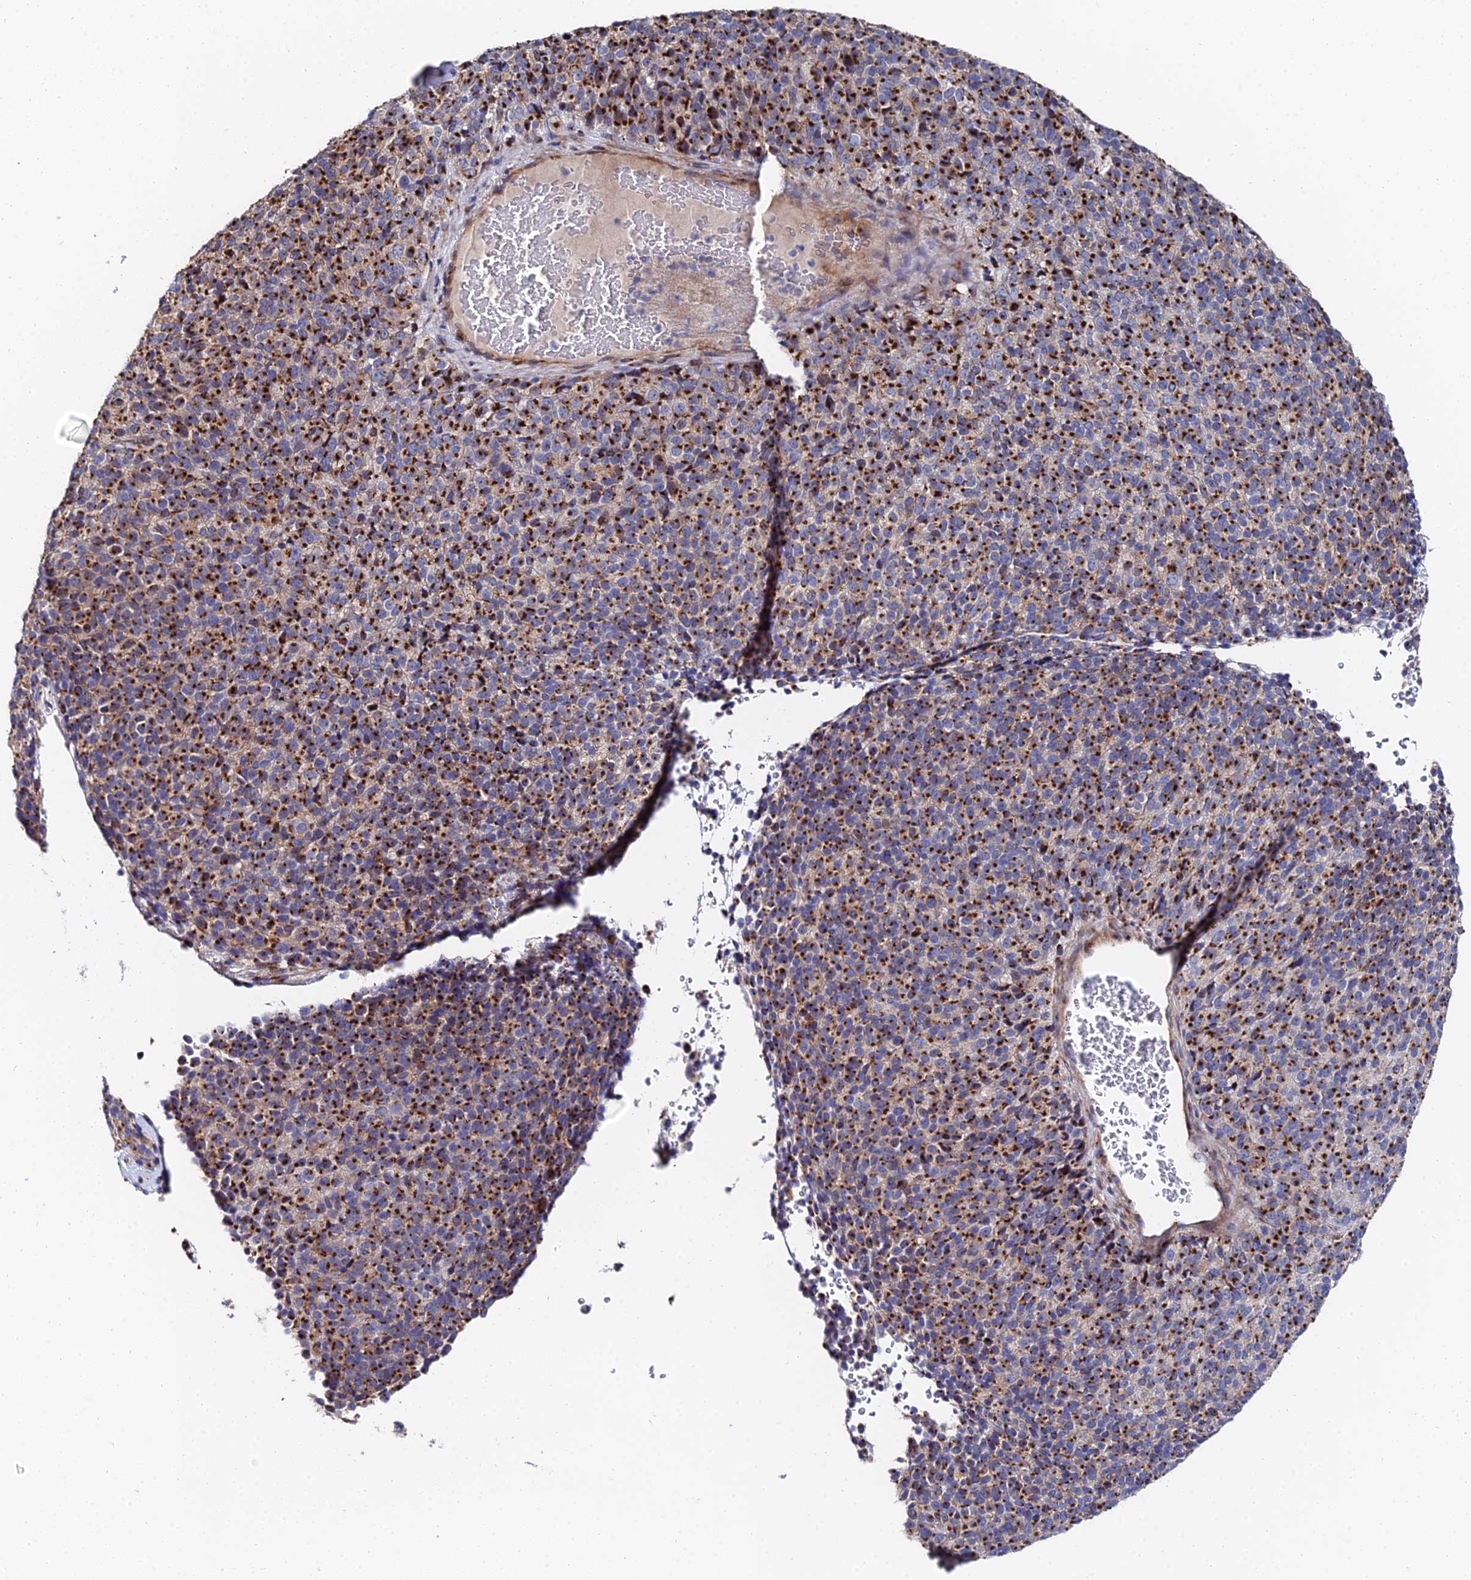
{"staining": {"intensity": "strong", "quantity": ">75%", "location": "cytoplasmic/membranous"}, "tissue": "melanoma", "cell_type": "Tumor cells", "image_type": "cancer", "snomed": [{"axis": "morphology", "description": "Malignant melanoma, Metastatic site"}, {"axis": "topography", "description": "Brain"}], "caption": "Immunohistochemical staining of human malignant melanoma (metastatic site) reveals high levels of strong cytoplasmic/membranous expression in about >75% of tumor cells. The protein is shown in brown color, while the nuclei are stained blue.", "gene": "BORCS8", "patient": {"sex": "female", "age": 56}}